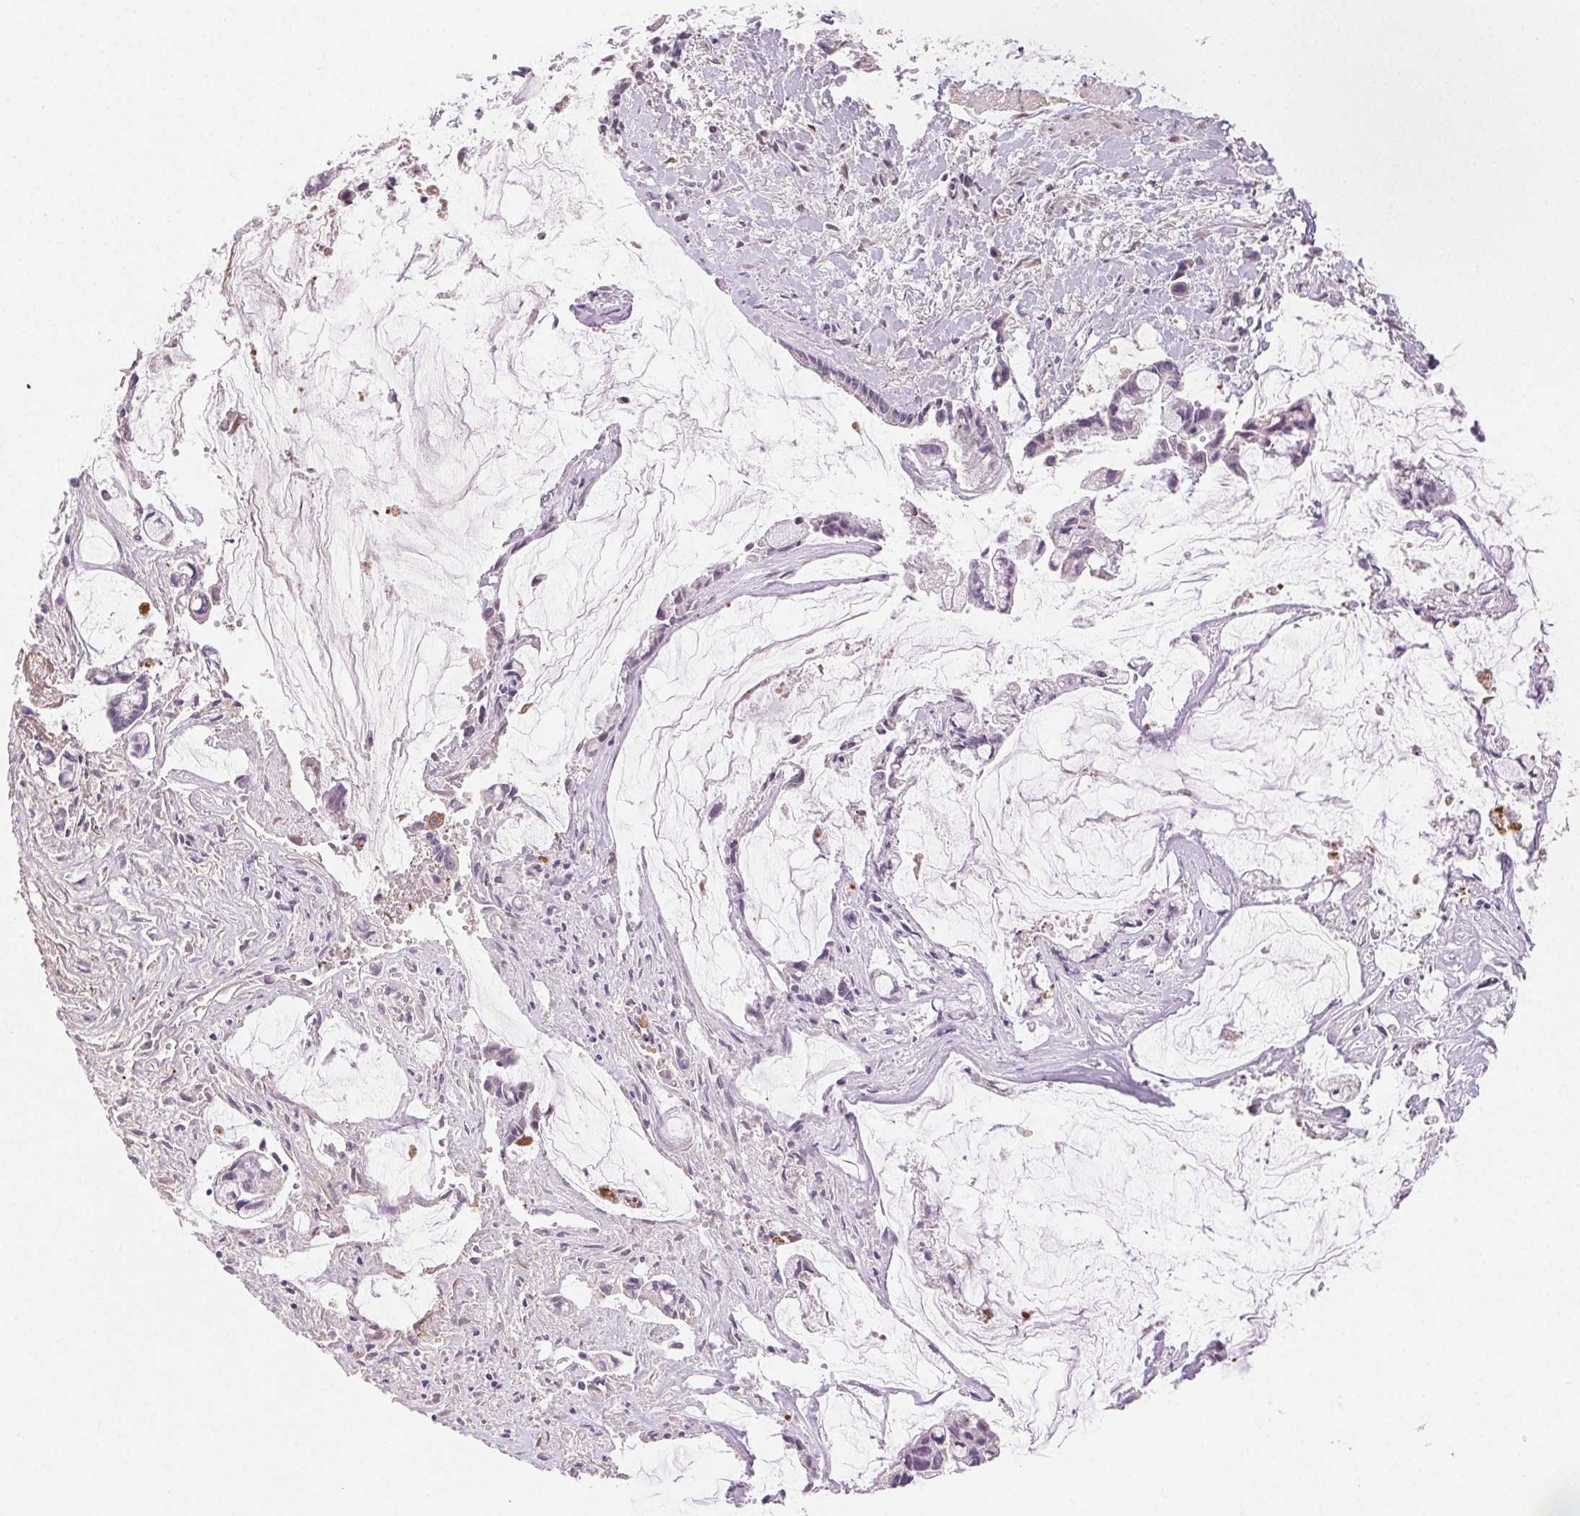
{"staining": {"intensity": "negative", "quantity": "none", "location": "none"}, "tissue": "ovarian cancer", "cell_type": "Tumor cells", "image_type": "cancer", "snomed": [{"axis": "morphology", "description": "Cystadenocarcinoma, mucinous, NOS"}, {"axis": "topography", "description": "Ovary"}], "caption": "DAB (3,3'-diaminobenzidine) immunohistochemical staining of ovarian cancer (mucinous cystadenocarcinoma) demonstrates no significant positivity in tumor cells.", "gene": "FGA", "patient": {"sex": "female", "age": 90}}